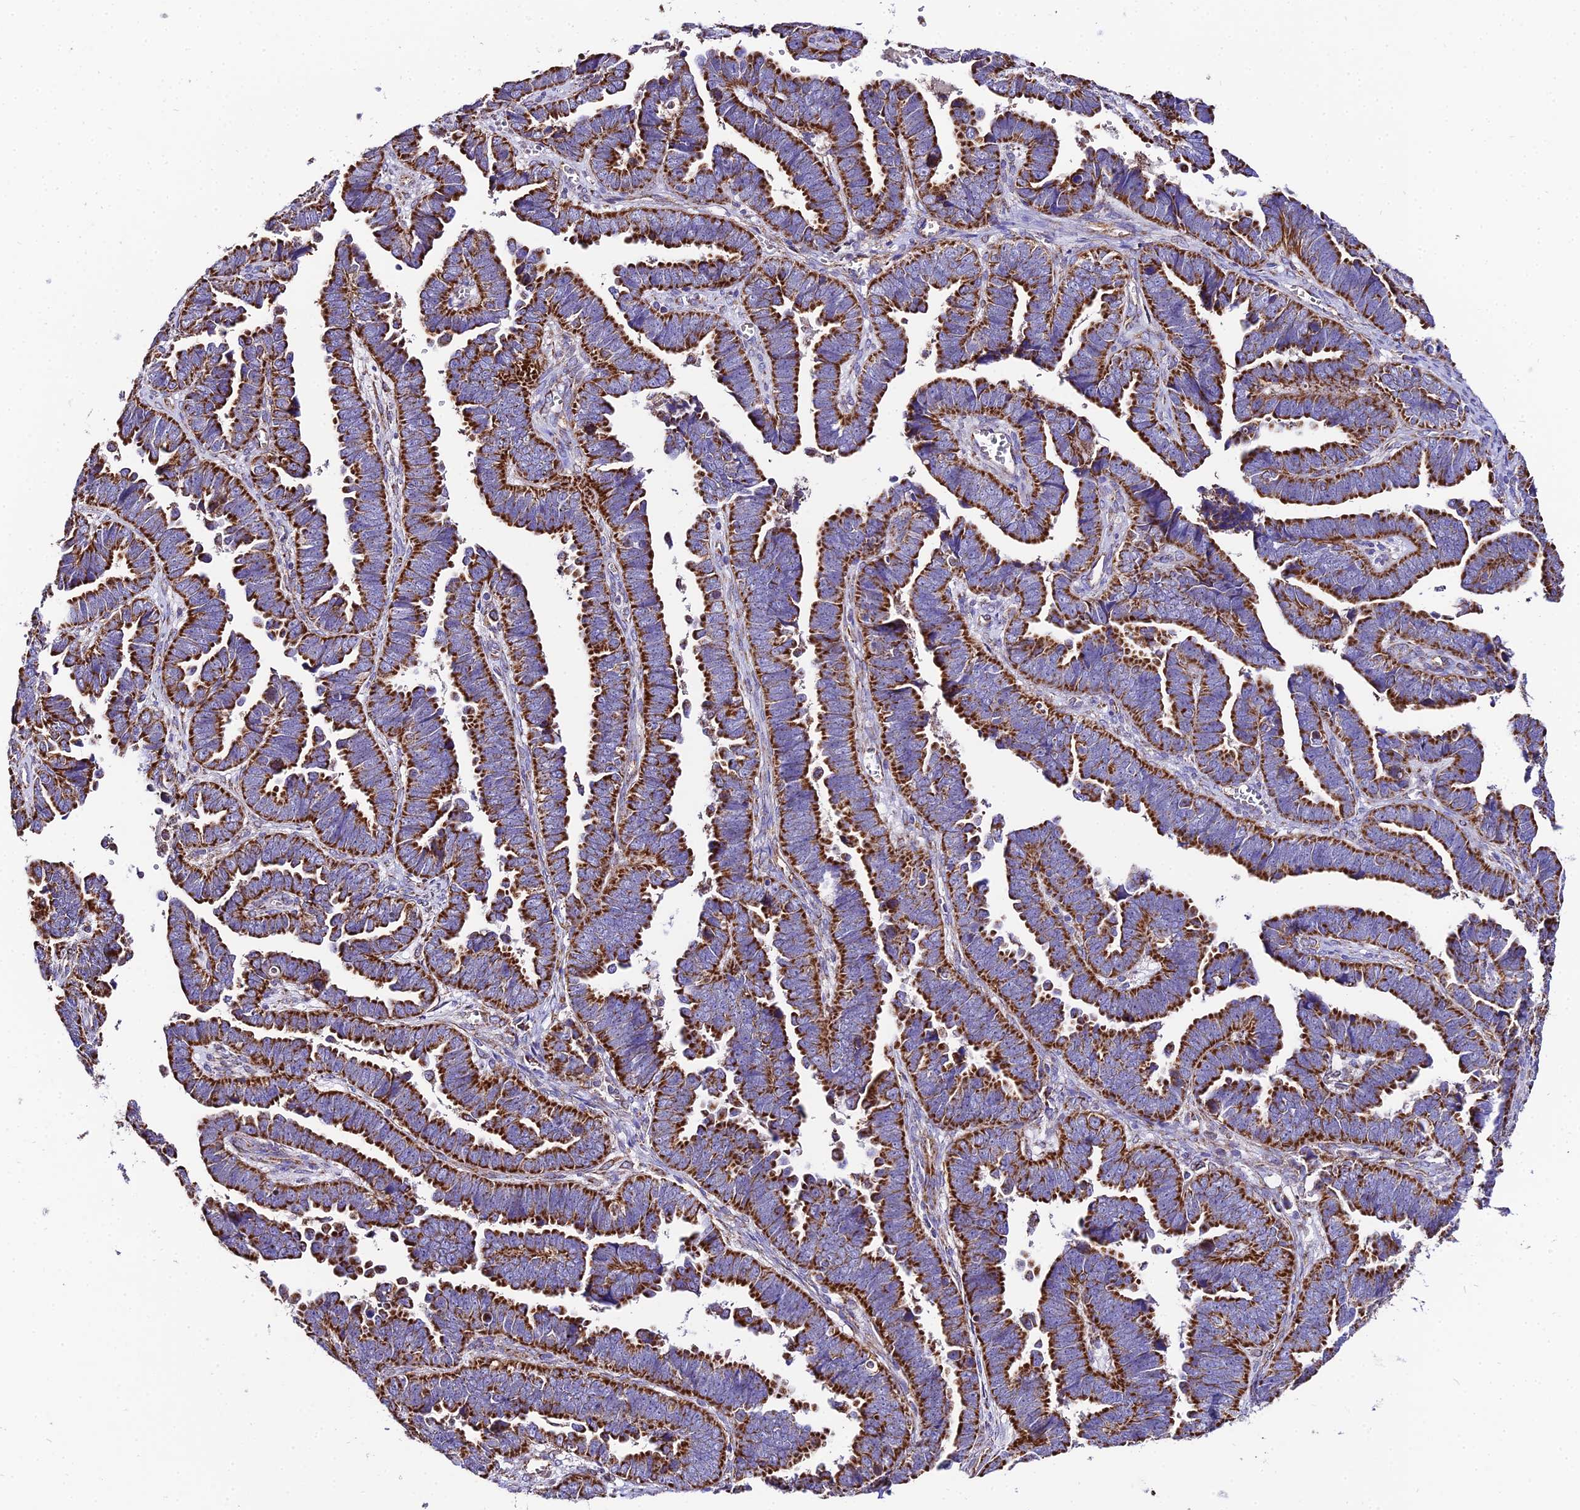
{"staining": {"intensity": "strong", "quantity": ">75%", "location": "cytoplasmic/membranous"}, "tissue": "endometrial cancer", "cell_type": "Tumor cells", "image_type": "cancer", "snomed": [{"axis": "morphology", "description": "Adenocarcinoma, NOS"}, {"axis": "topography", "description": "Endometrium"}], "caption": "Strong cytoplasmic/membranous protein expression is present in about >75% of tumor cells in adenocarcinoma (endometrial). The staining was performed using DAB (3,3'-diaminobenzidine), with brown indicating positive protein expression. Nuclei are stained blue with hematoxylin.", "gene": "OCIAD1", "patient": {"sex": "female", "age": 75}}